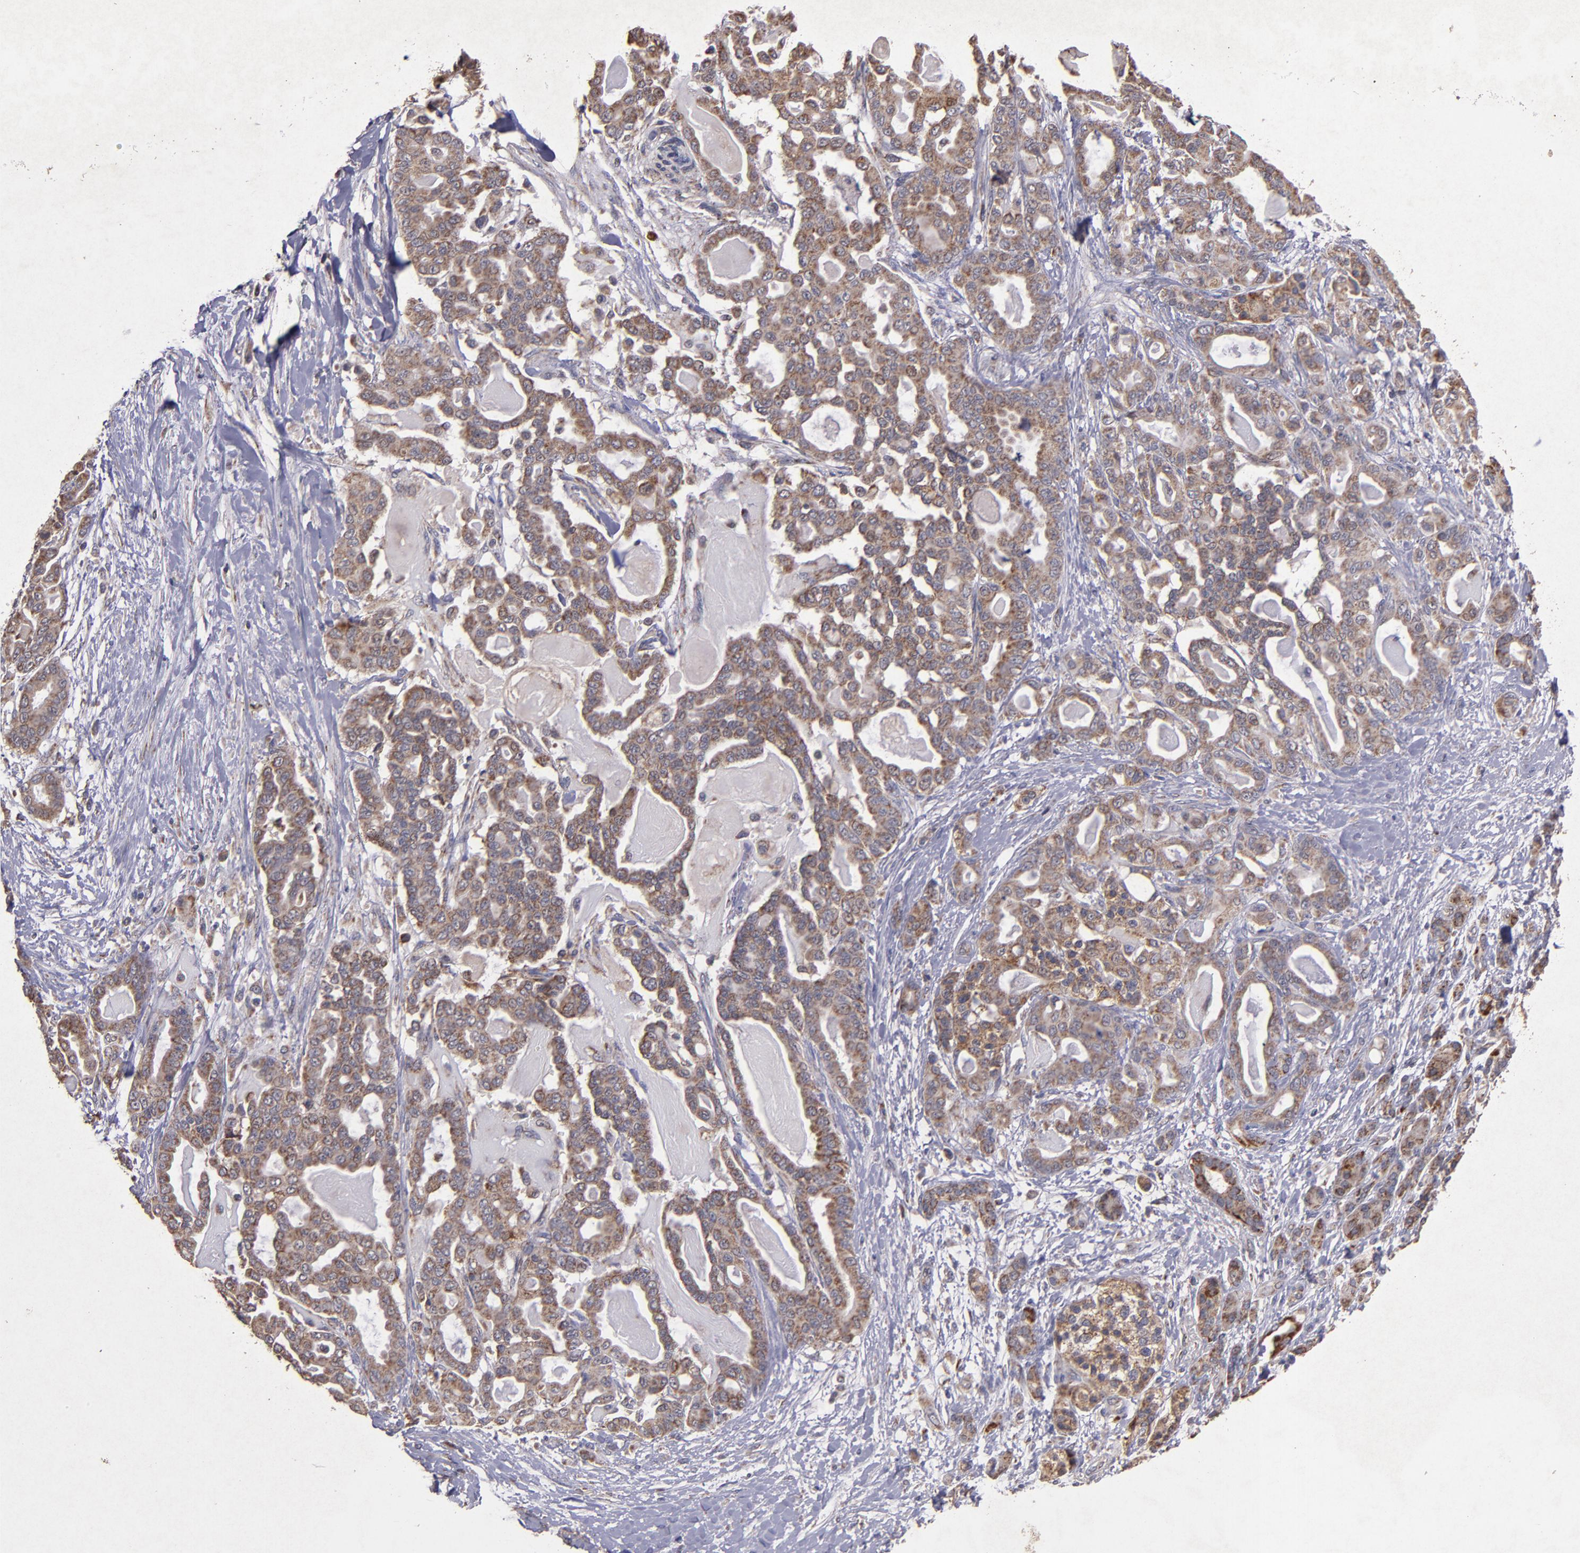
{"staining": {"intensity": "weak", "quantity": ">75%", "location": "cytoplasmic/membranous"}, "tissue": "pancreatic cancer", "cell_type": "Tumor cells", "image_type": "cancer", "snomed": [{"axis": "morphology", "description": "Adenocarcinoma, NOS"}, {"axis": "topography", "description": "Pancreas"}], "caption": "Pancreatic cancer stained with a brown dye demonstrates weak cytoplasmic/membranous positive expression in about >75% of tumor cells.", "gene": "TIMM9", "patient": {"sex": "male", "age": 63}}